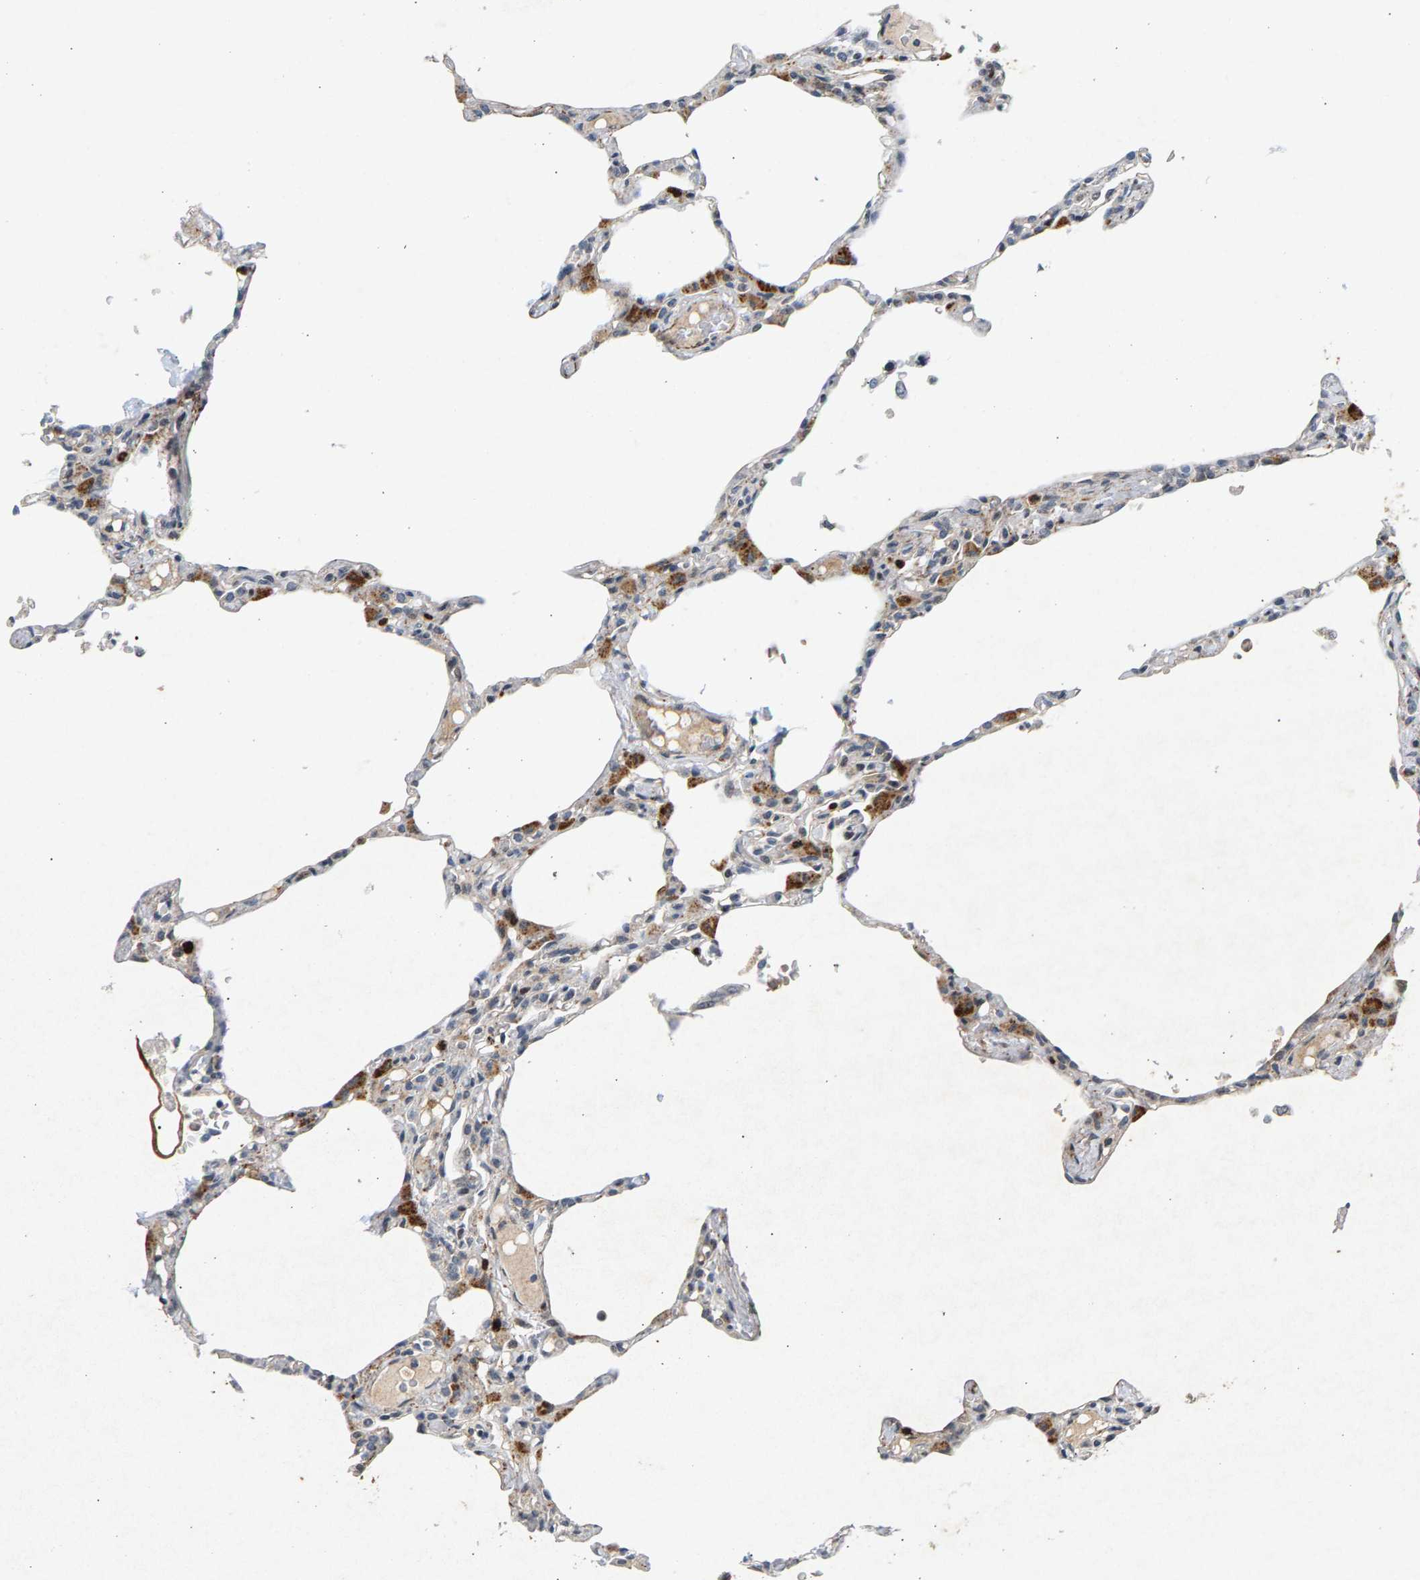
{"staining": {"intensity": "negative", "quantity": "none", "location": "none"}, "tissue": "lung", "cell_type": "Alveolar cells", "image_type": "normal", "snomed": [{"axis": "morphology", "description": "Normal tissue, NOS"}, {"axis": "topography", "description": "Lung"}], "caption": "Protein analysis of normal lung reveals no significant expression in alveolar cells. (Brightfield microscopy of DAB (3,3'-diaminobenzidine) immunohistochemistry at high magnification).", "gene": "ZPR1", "patient": {"sex": "female", "age": 49}}